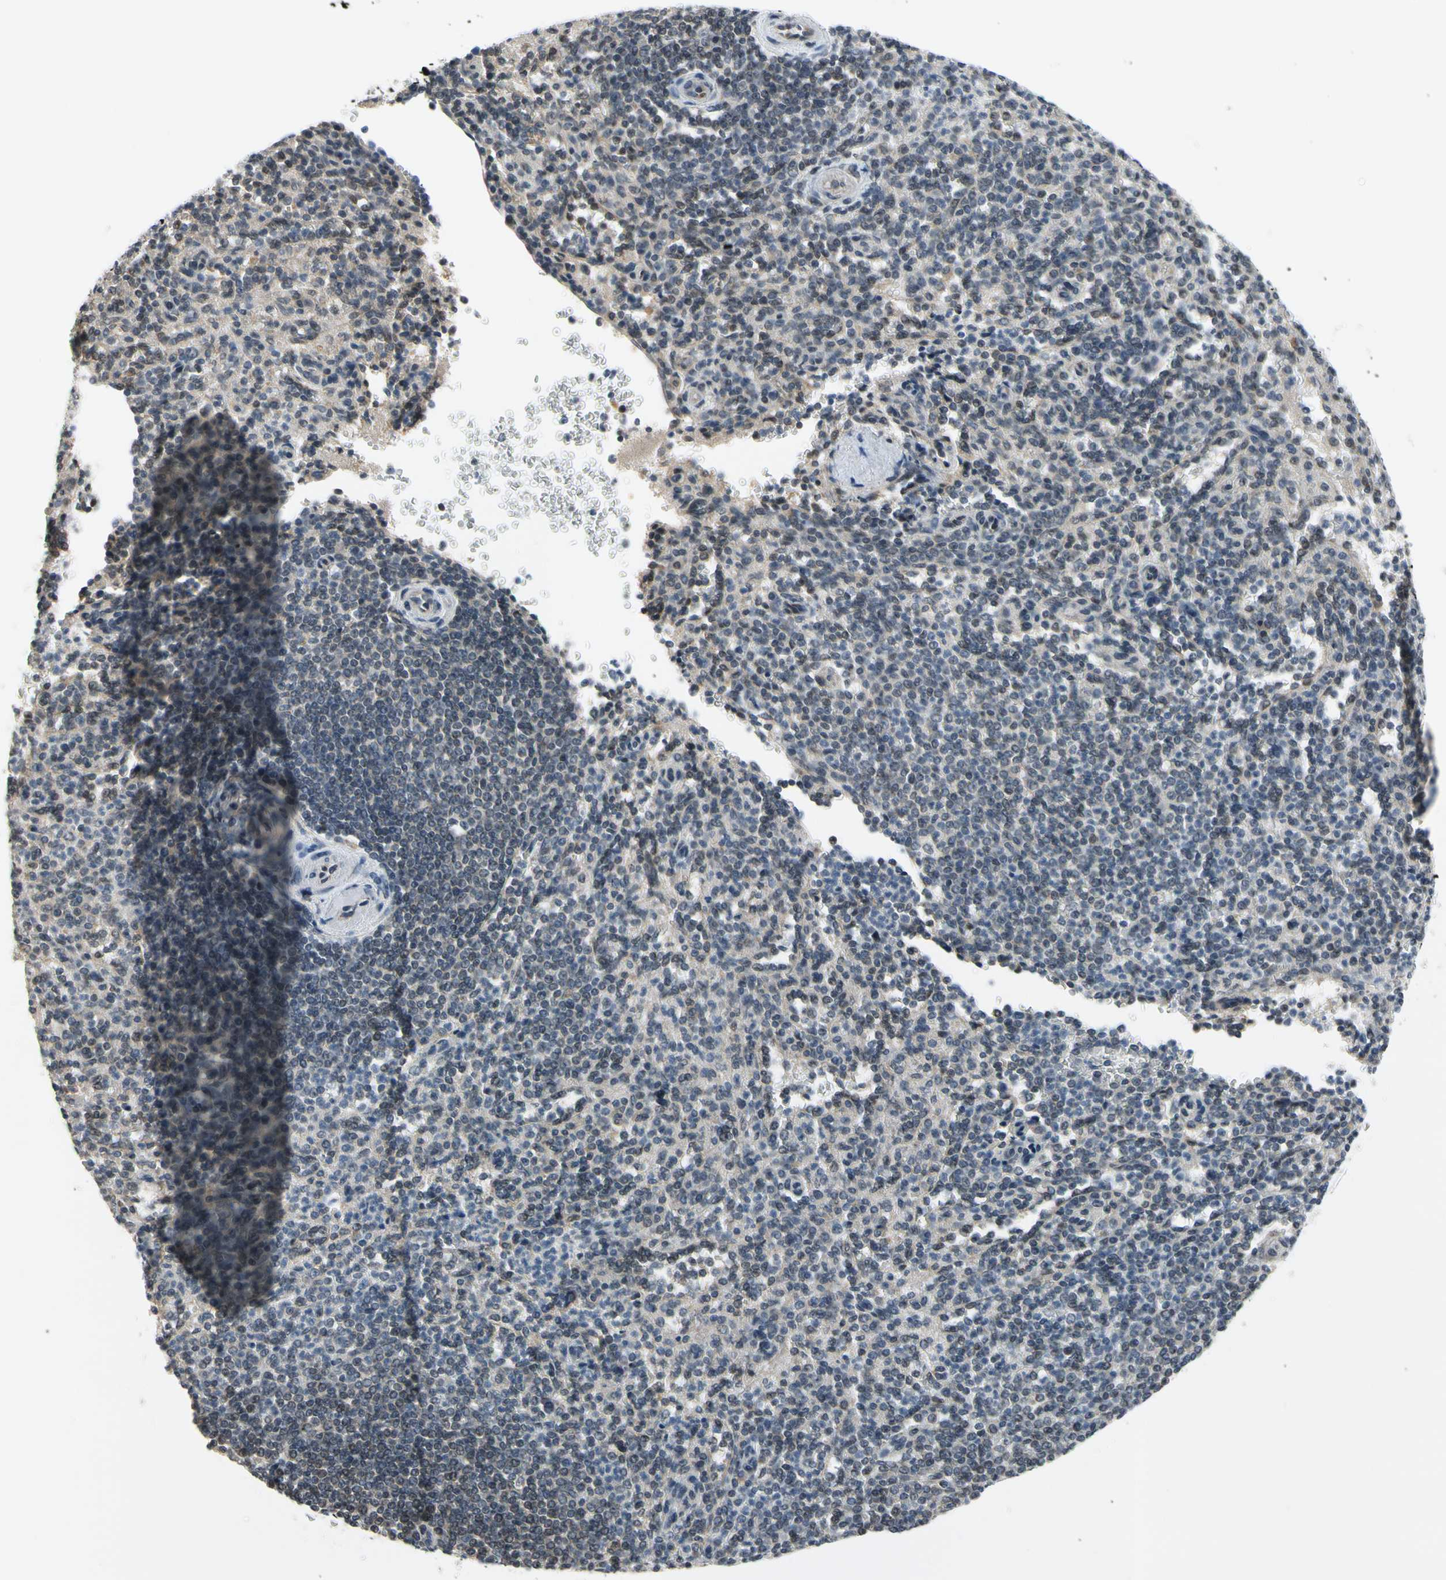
{"staining": {"intensity": "weak", "quantity": "<25%", "location": "nuclear"}, "tissue": "spleen", "cell_type": "Cells in red pulp", "image_type": "normal", "snomed": [{"axis": "morphology", "description": "Normal tissue, NOS"}, {"axis": "topography", "description": "Spleen"}], "caption": "DAB (3,3'-diaminobenzidine) immunohistochemical staining of benign human spleen reveals no significant positivity in cells in red pulp.", "gene": "TAF12", "patient": {"sex": "female", "age": 74}}